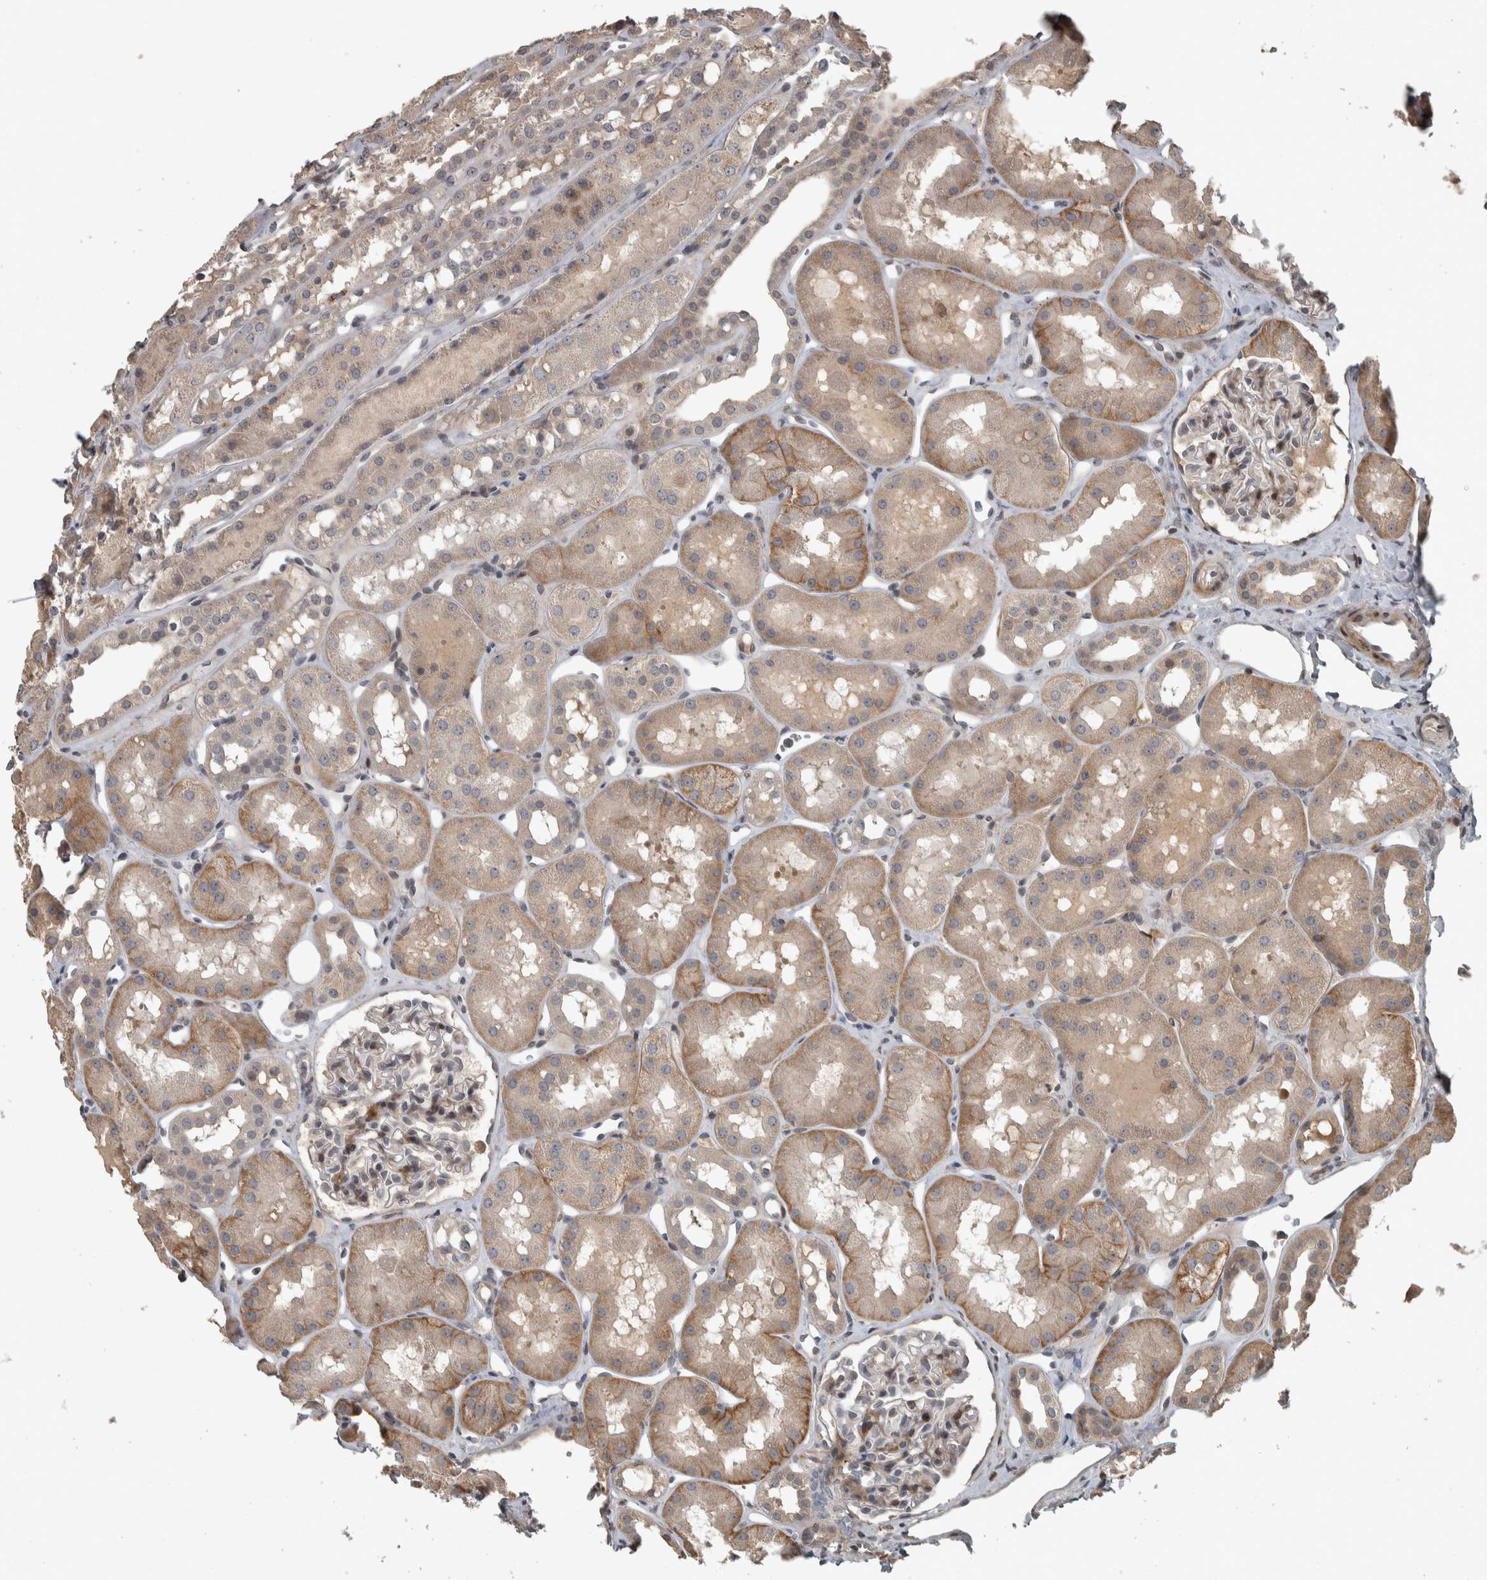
{"staining": {"intensity": "moderate", "quantity": "<25%", "location": "cytoplasmic/membranous"}, "tissue": "kidney", "cell_type": "Cells in glomeruli", "image_type": "normal", "snomed": [{"axis": "morphology", "description": "Normal tissue, NOS"}, {"axis": "topography", "description": "Kidney"}], "caption": "Protein analysis of benign kidney demonstrates moderate cytoplasmic/membranous positivity in approximately <25% of cells in glomeruli. Nuclei are stained in blue.", "gene": "ERAL1", "patient": {"sex": "male", "age": 16}}